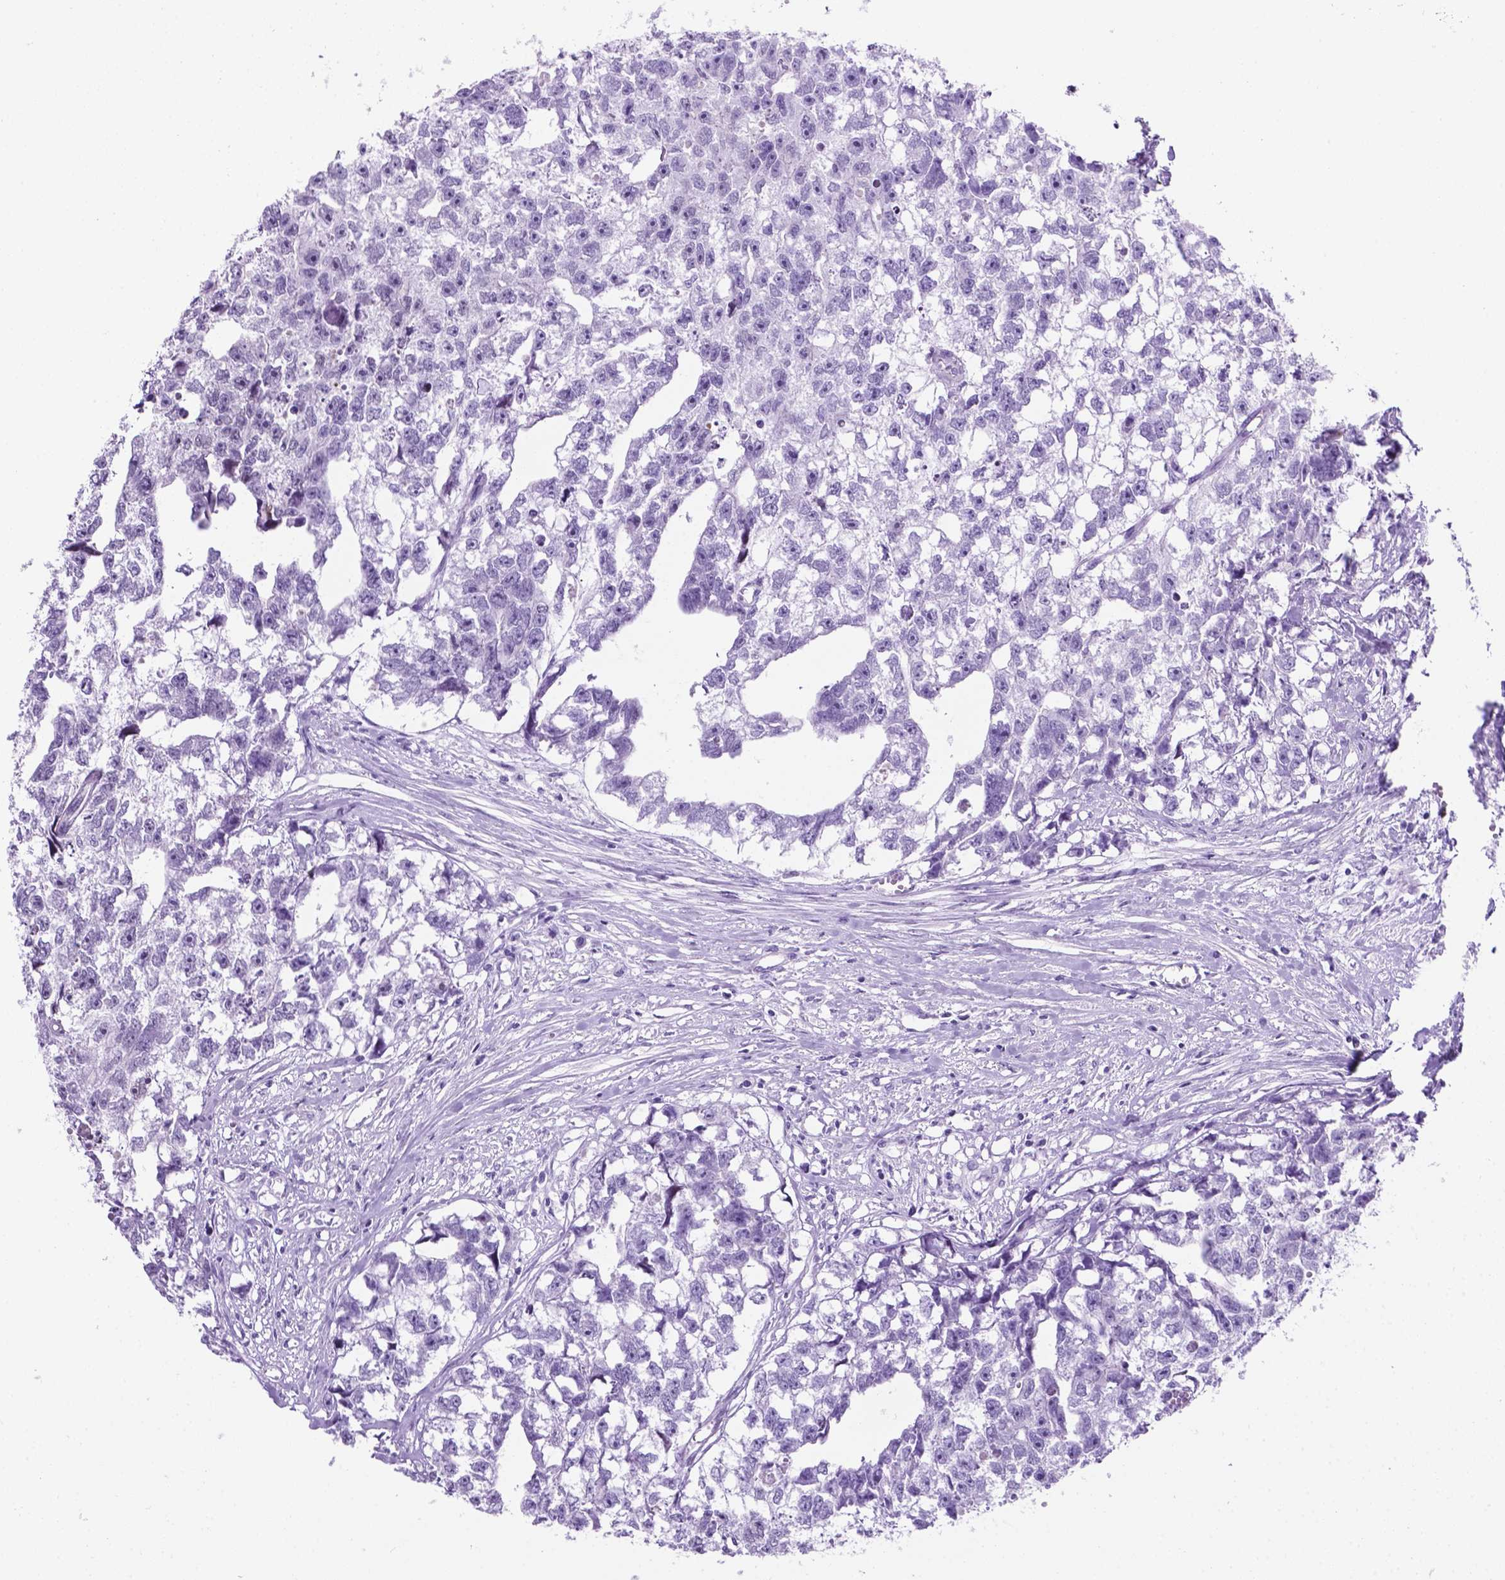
{"staining": {"intensity": "negative", "quantity": "none", "location": "none"}, "tissue": "testis cancer", "cell_type": "Tumor cells", "image_type": "cancer", "snomed": [{"axis": "morphology", "description": "Carcinoma, Embryonal, NOS"}, {"axis": "morphology", "description": "Teratoma, malignant, NOS"}, {"axis": "topography", "description": "Testis"}], "caption": "Immunohistochemical staining of human testis cancer reveals no significant staining in tumor cells.", "gene": "C17orf107", "patient": {"sex": "male", "age": 44}}